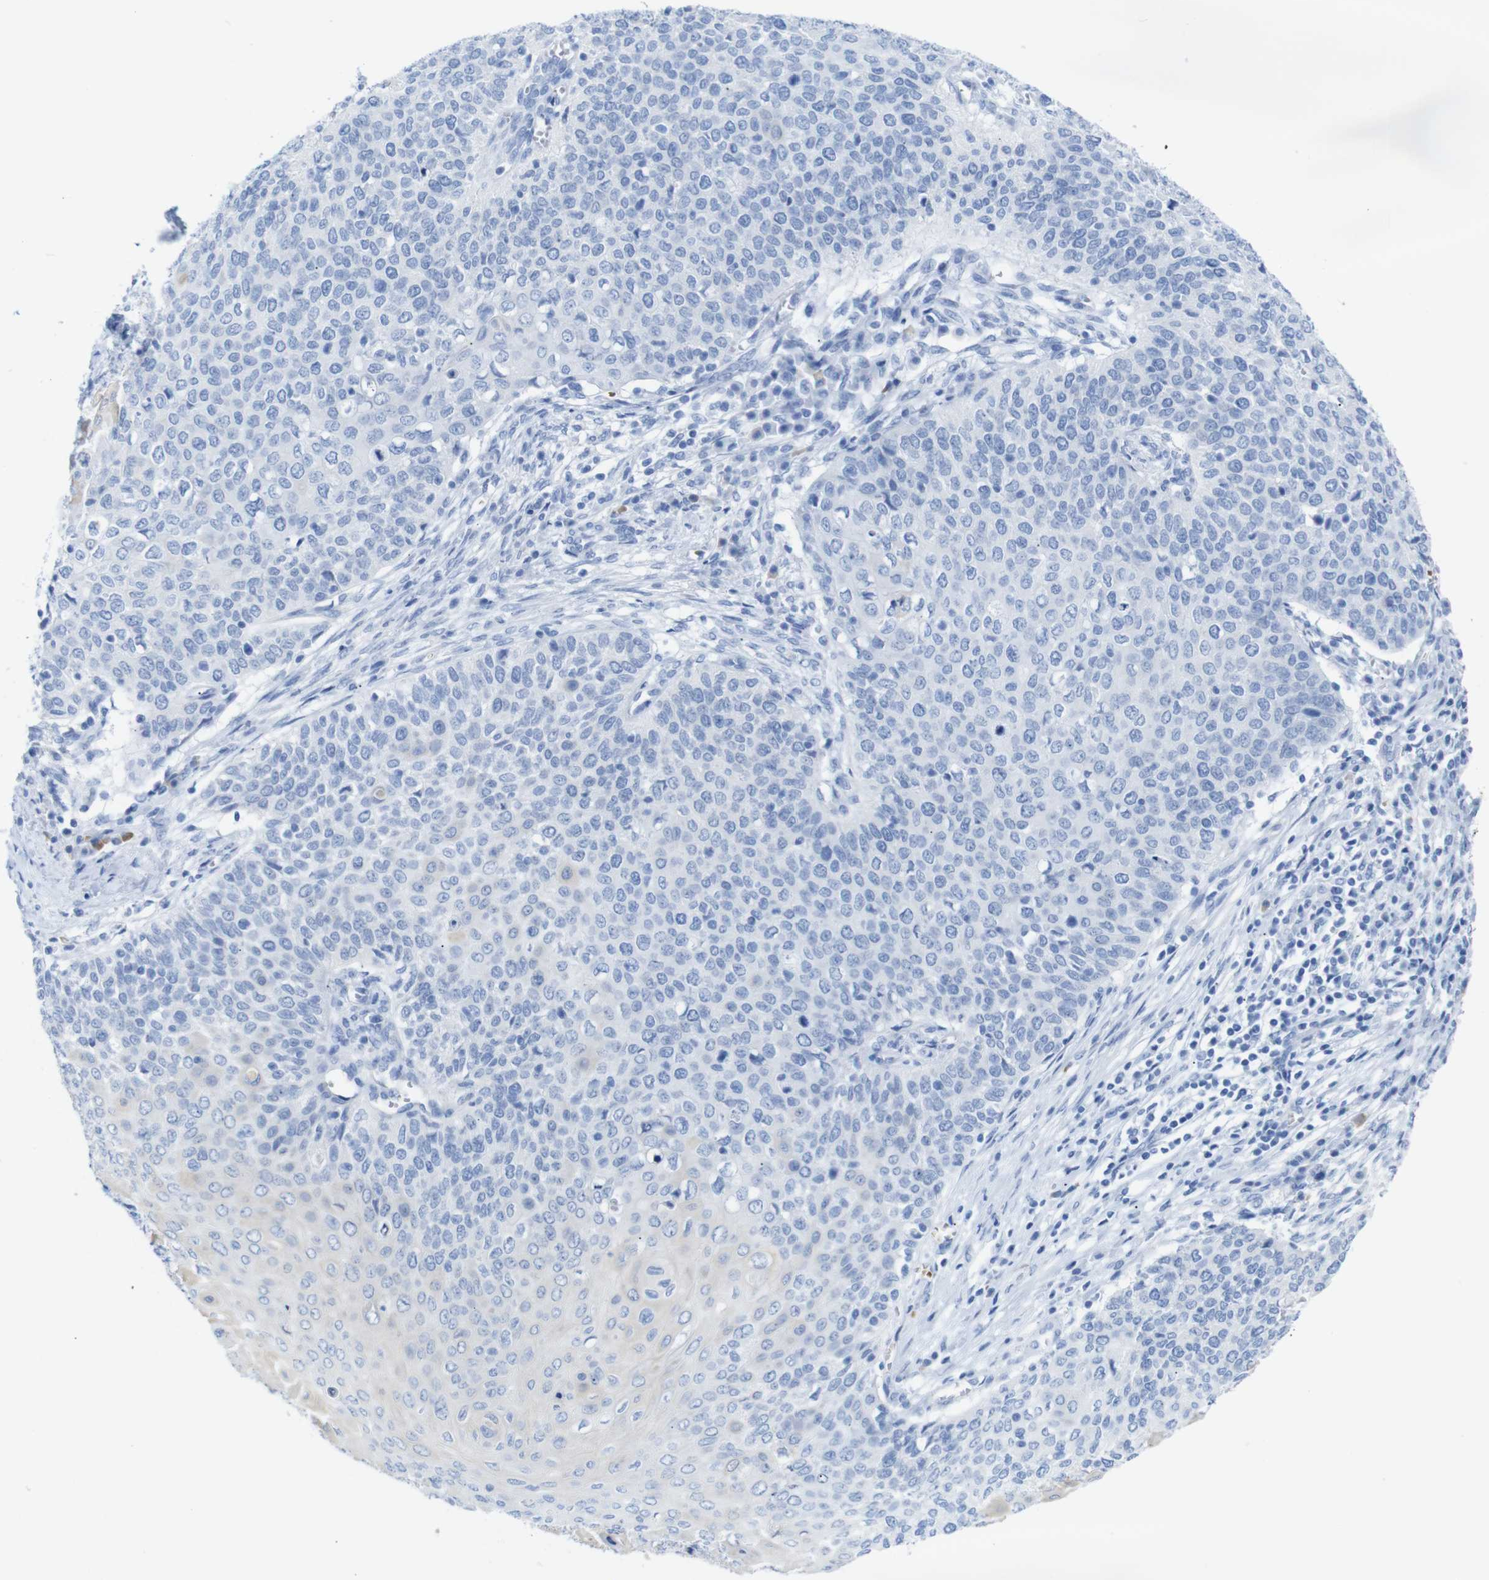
{"staining": {"intensity": "negative", "quantity": "none", "location": "none"}, "tissue": "cervical cancer", "cell_type": "Tumor cells", "image_type": "cancer", "snomed": [{"axis": "morphology", "description": "Squamous cell carcinoma, NOS"}, {"axis": "topography", "description": "Cervix"}], "caption": "IHC of squamous cell carcinoma (cervical) shows no staining in tumor cells.", "gene": "ERVMER34-1", "patient": {"sex": "female", "age": 39}}